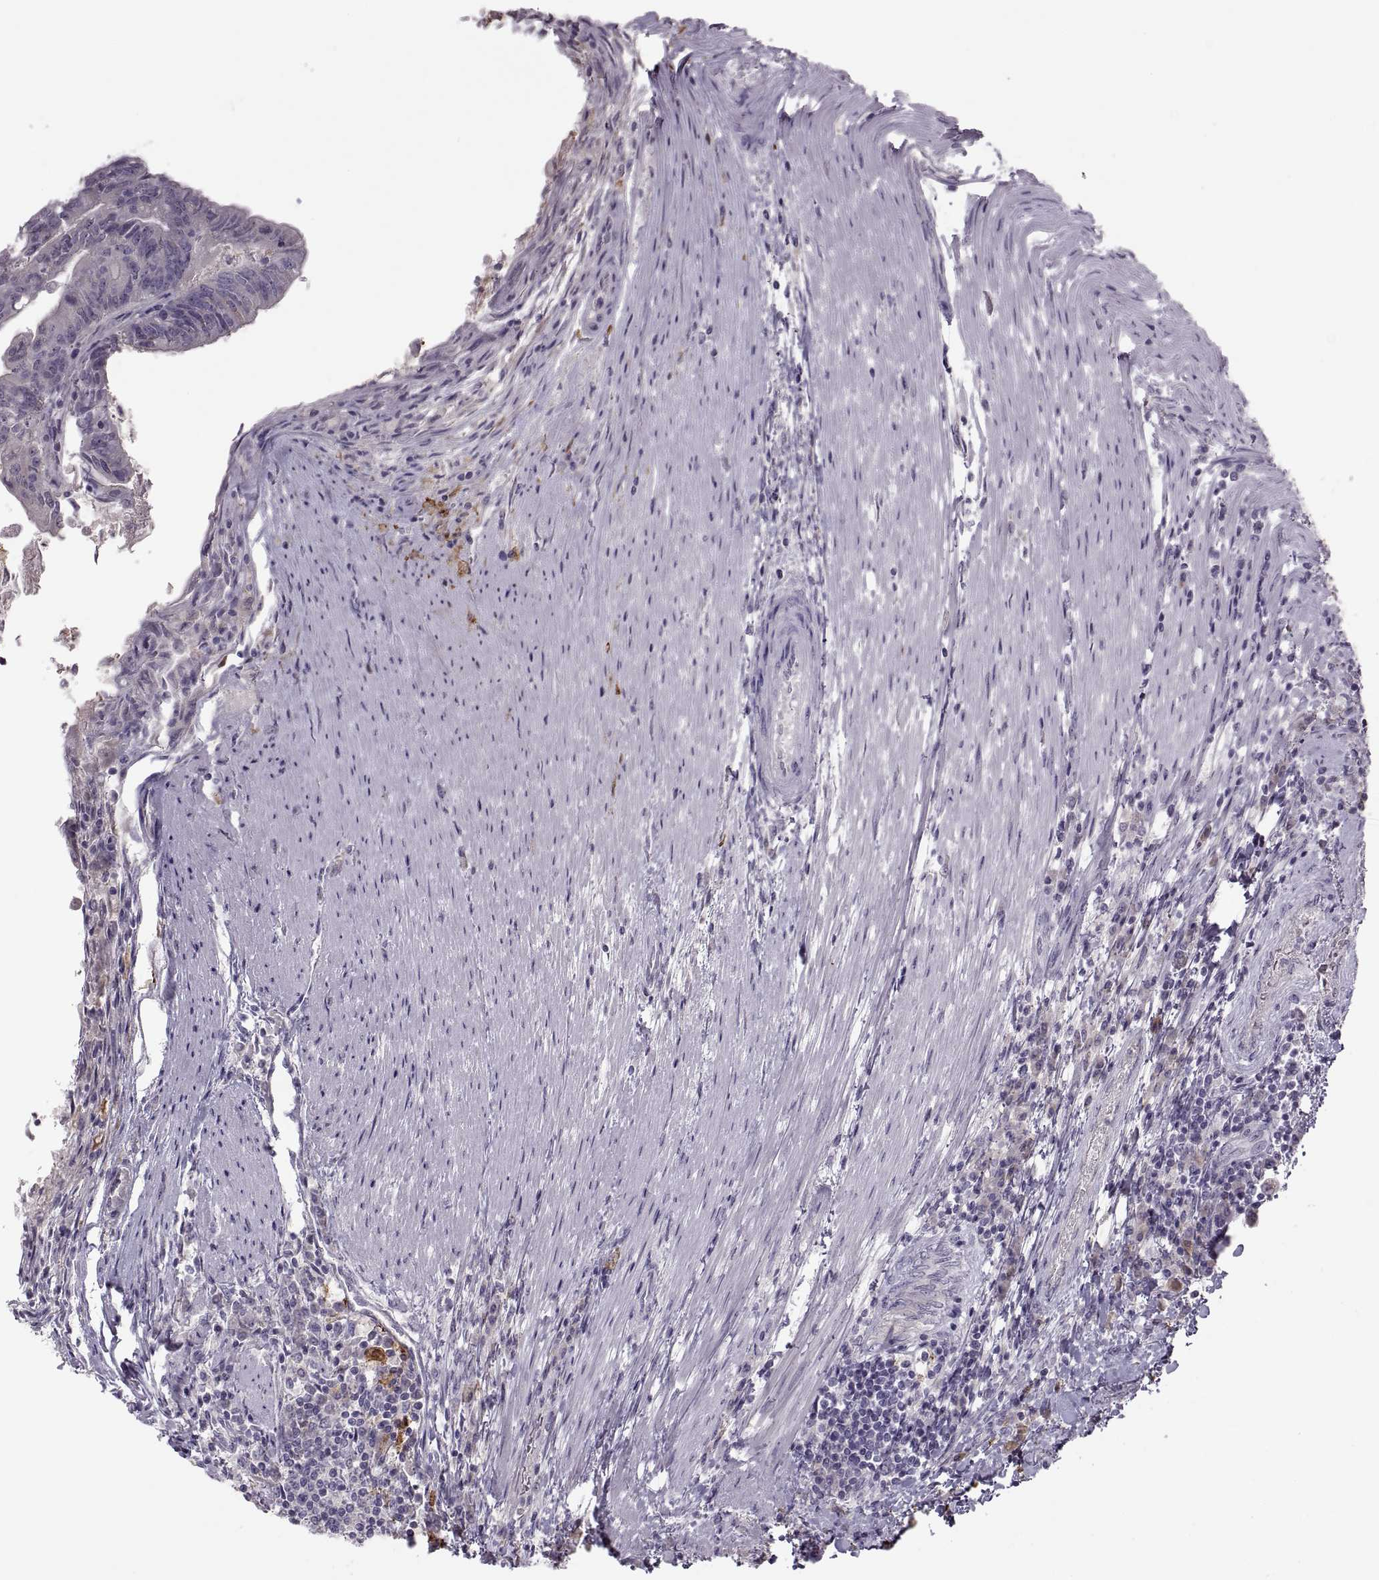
{"staining": {"intensity": "negative", "quantity": "none", "location": "none"}, "tissue": "colorectal cancer", "cell_type": "Tumor cells", "image_type": "cancer", "snomed": [{"axis": "morphology", "description": "Adenocarcinoma, NOS"}, {"axis": "topography", "description": "Colon"}], "caption": "The image displays no significant expression in tumor cells of colorectal adenocarcinoma.", "gene": "H2AP", "patient": {"sex": "female", "age": 70}}